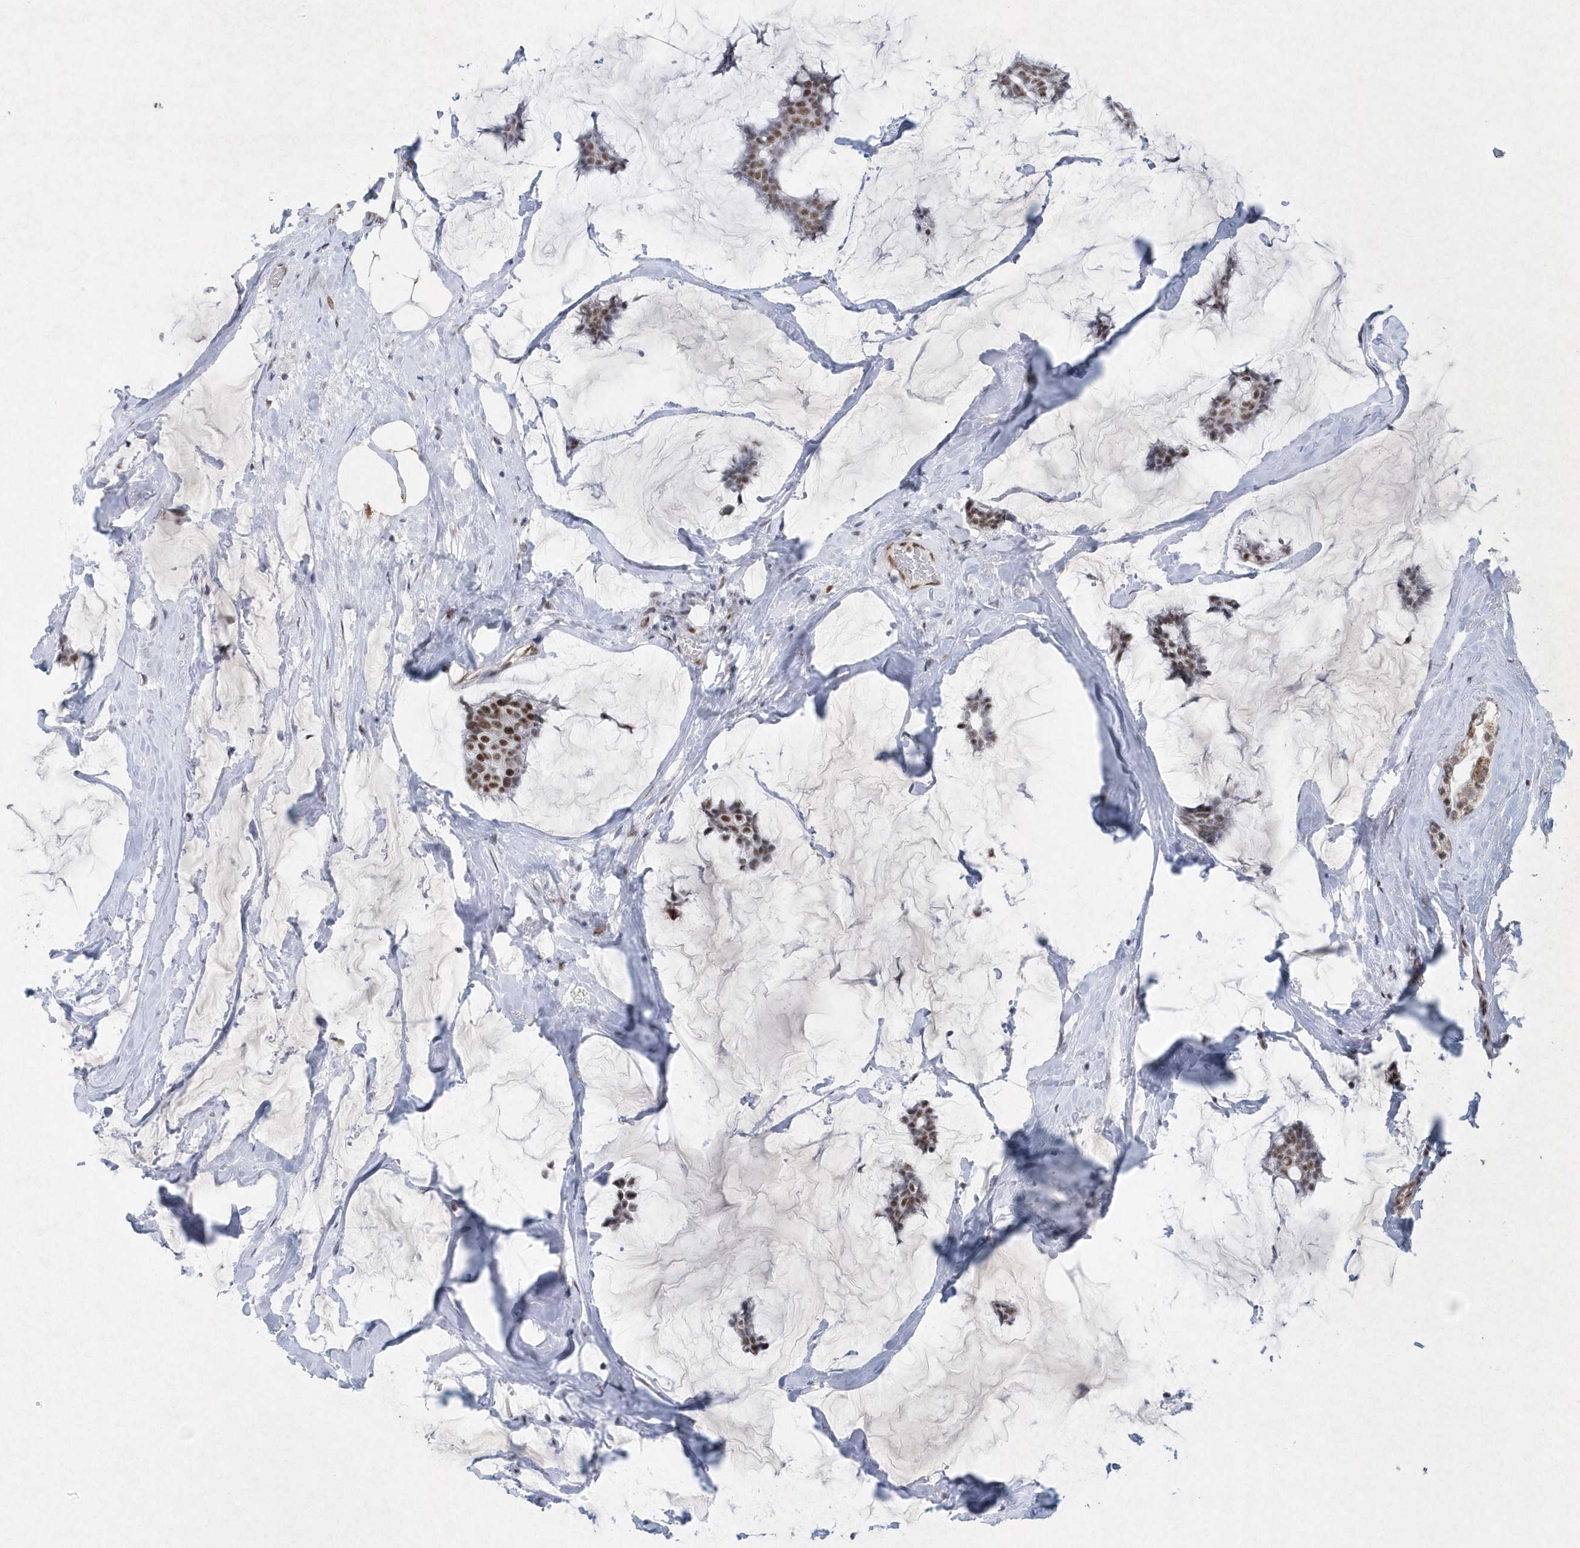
{"staining": {"intensity": "moderate", "quantity": ">75%", "location": "nuclear"}, "tissue": "breast cancer", "cell_type": "Tumor cells", "image_type": "cancer", "snomed": [{"axis": "morphology", "description": "Duct carcinoma"}, {"axis": "topography", "description": "Breast"}], "caption": "Protein staining reveals moderate nuclear expression in approximately >75% of tumor cells in breast intraductal carcinoma.", "gene": "DCLRE1A", "patient": {"sex": "female", "age": 93}}